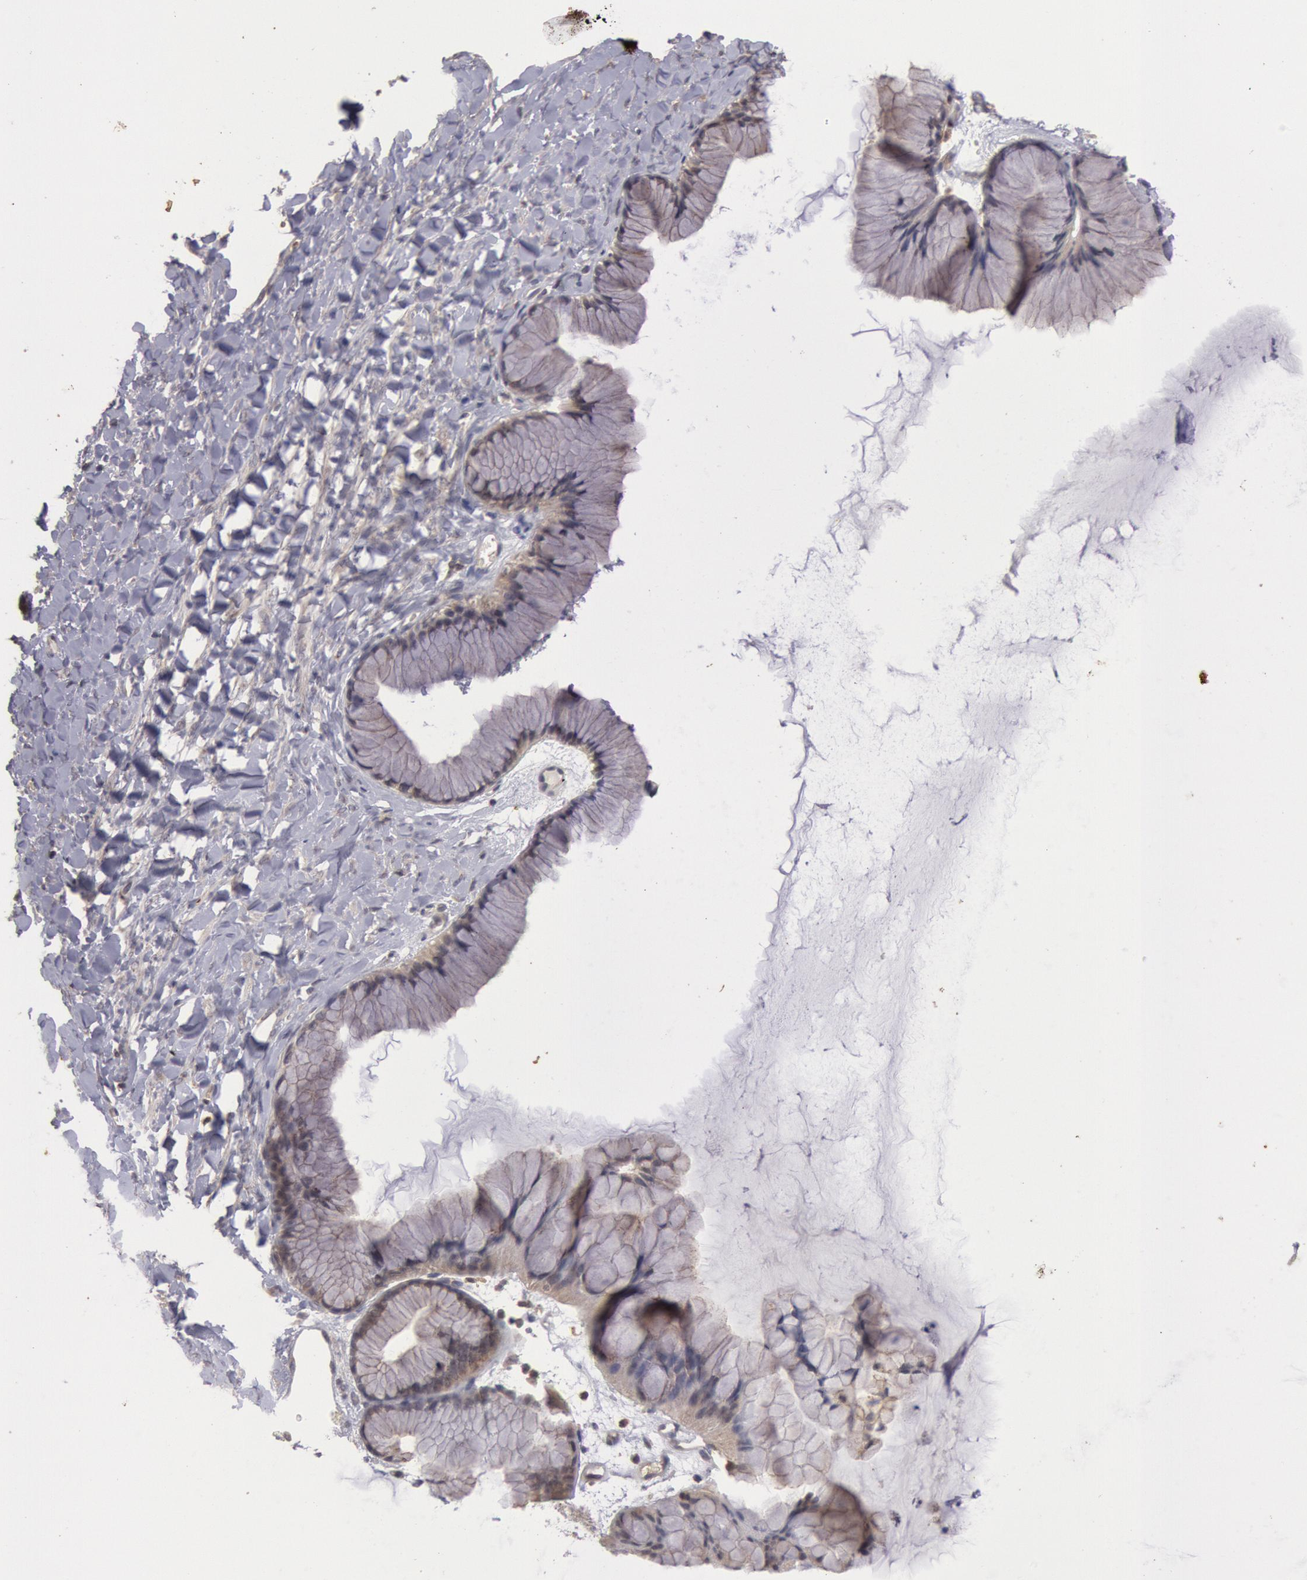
{"staining": {"intensity": "weak", "quantity": "25%-75%", "location": "cytoplasmic/membranous"}, "tissue": "ovarian cancer", "cell_type": "Tumor cells", "image_type": "cancer", "snomed": [{"axis": "morphology", "description": "Cystadenocarcinoma, mucinous, NOS"}, {"axis": "topography", "description": "Ovary"}], "caption": "Protein analysis of ovarian mucinous cystadenocarcinoma tissue shows weak cytoplasmic/membranous staining in approximately 25%-75% of tumor cells.", "gene": "PLA2G6", "patient": {"sex": "female", "age": 41}}